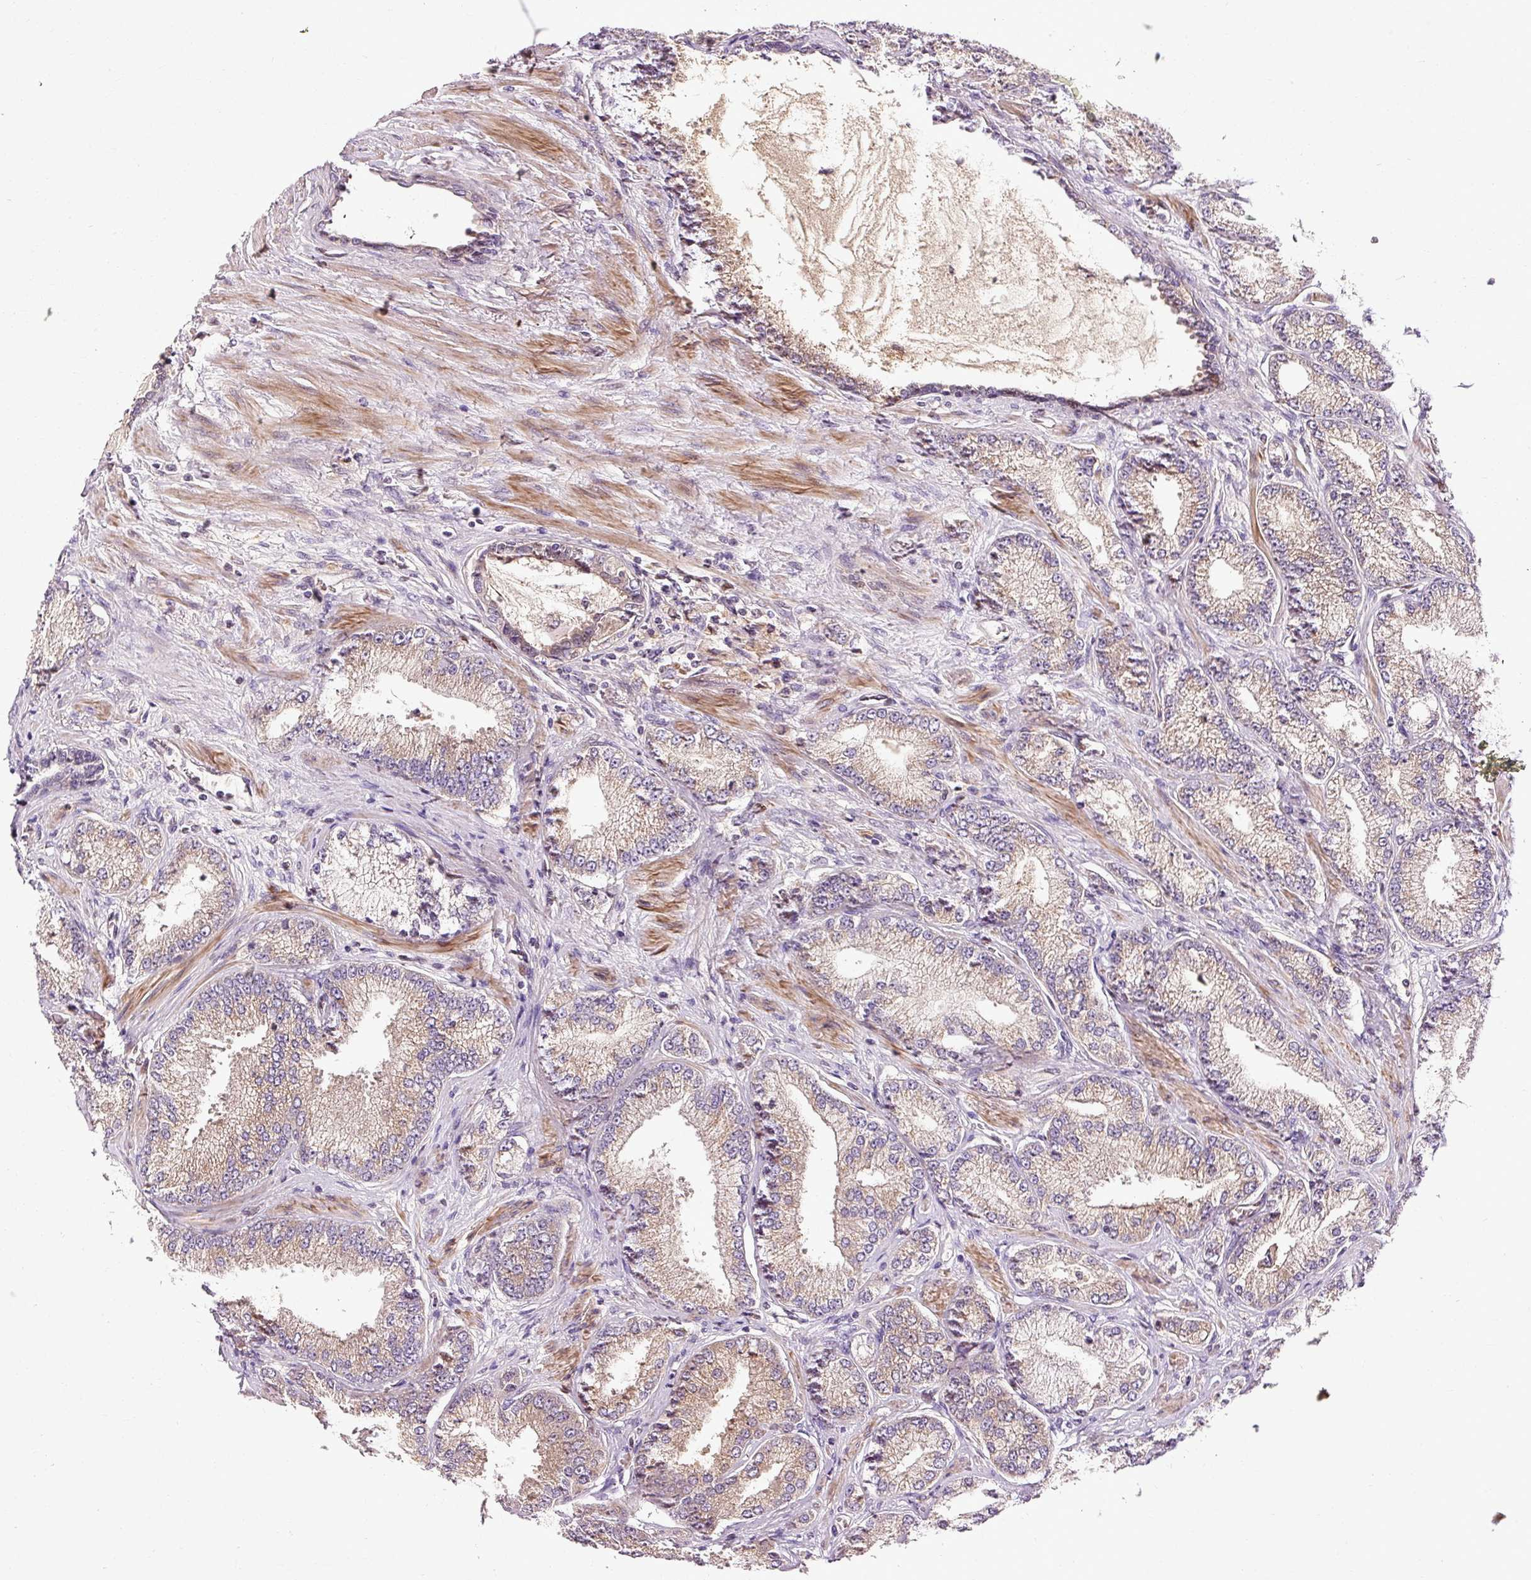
{"staining": {"intensity": "weak", "quantity": ">75%", "location": "cytoplasmic/membranous"}, "tissue": "prostate cancer", "cell_type": "Tumor cells", "image_type": "cancer", "snomed": [{"axis": "morphology", "description": "Adenocarcinoma, High grade"}, {"axis": "topography", "description": "Prostate"}], "caption": "IHC micrograph of prostate adenocarcinoma (high-grade) stained for a protein (brown), which displays low levels of weak cytoplasmic/membranous staining in approximately >75% of tumor cells.", "gene": "NAPA", "patient": {"sex": "male", "age": 68}}